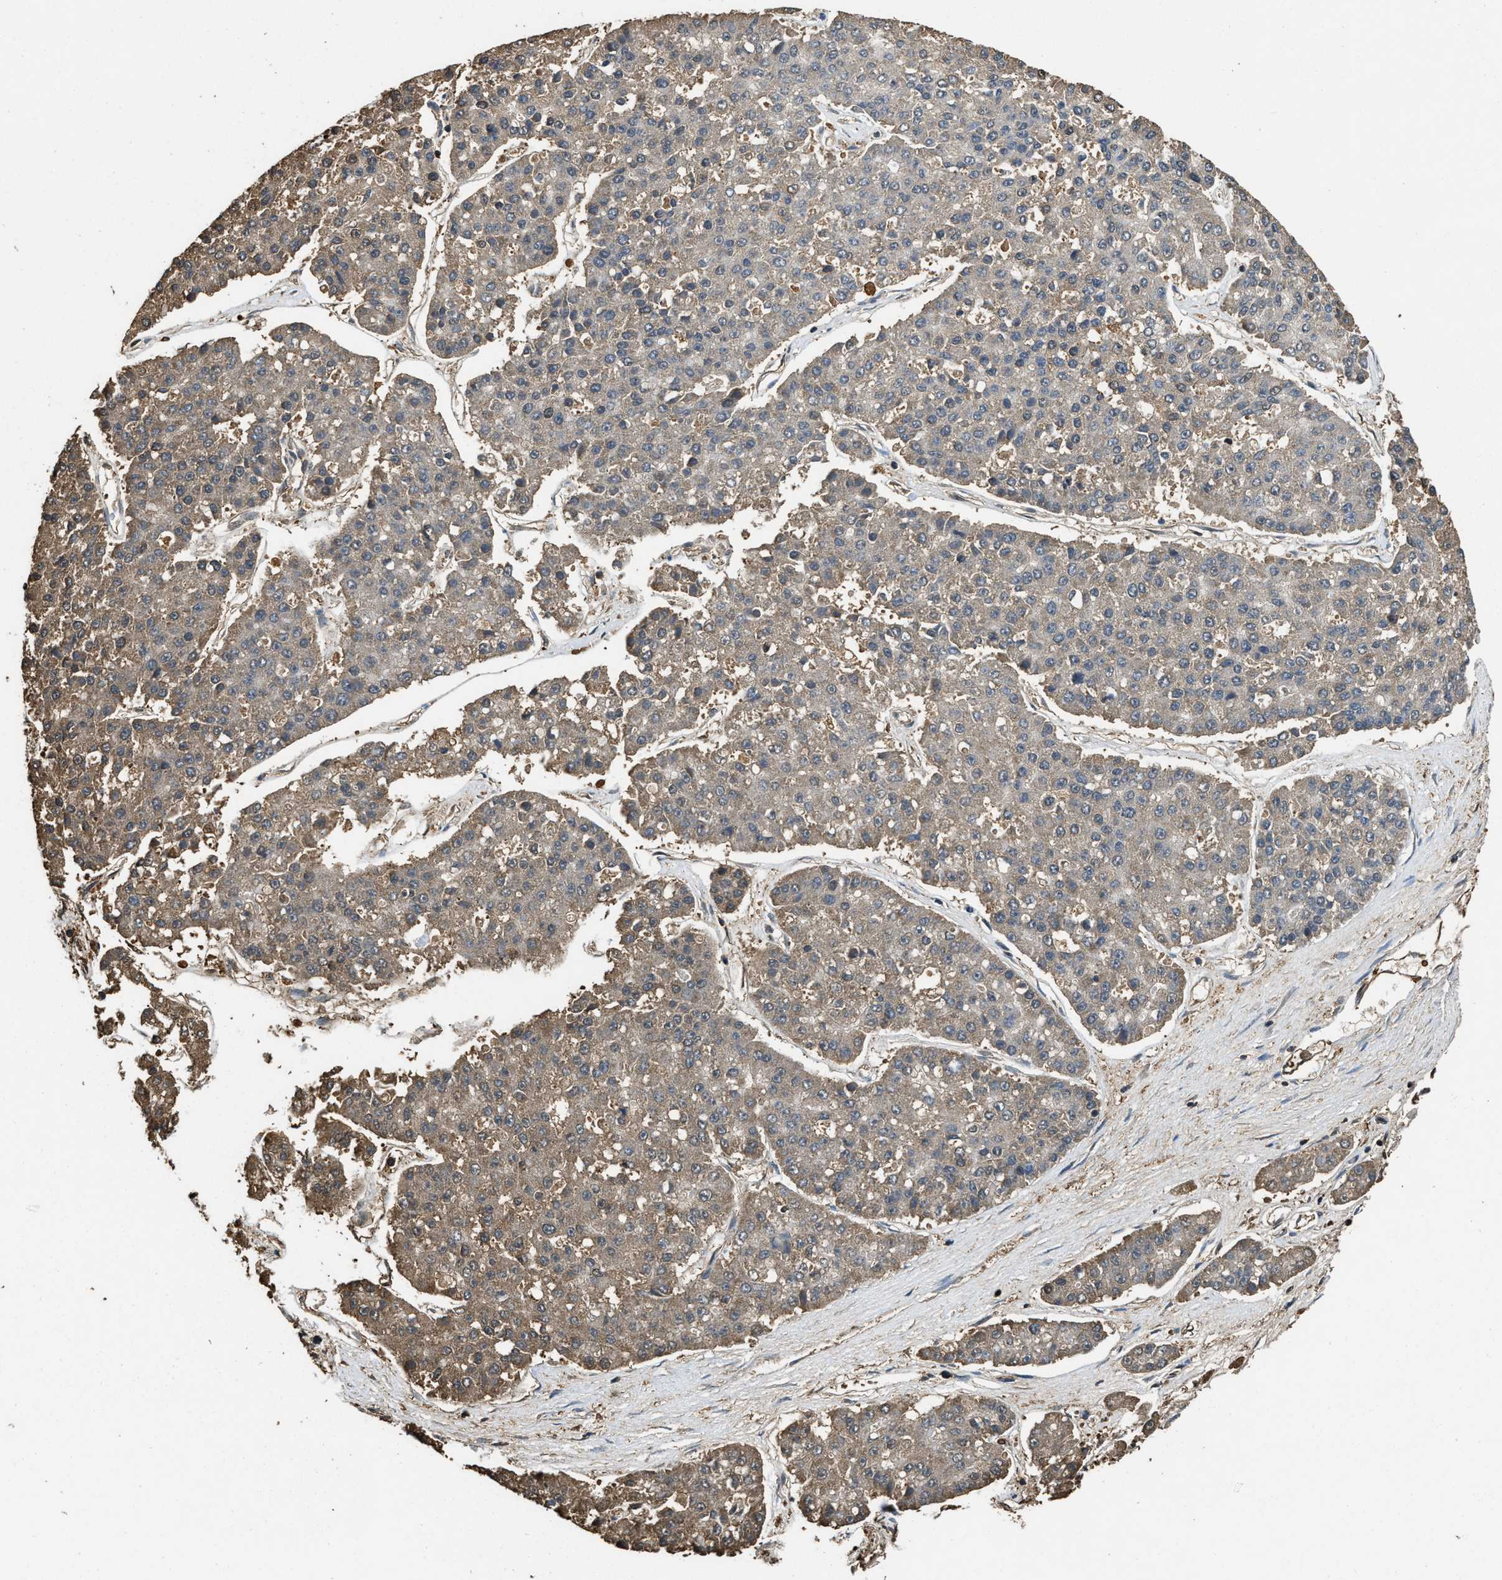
{"staining": {"intensity": "weak", "quantity": ">75%", "location": "cytoplasmic/membranous"}, "tissue": "pancreatic cancer", "cell_type": "Tumor cells", "image_type": "cancer", "snomed": [{"axis": "morphology", "description": "Adenocarcinoma, NOS"}, {"axis": "topography", "description": "Pancreas"}], "caption": "An immunohistochemistry (IHC) micrograph of neoplastic tissue is shown. Protein staining in brown shows weak cytoplasmic/membranous positivity in adenocarcinoma (pancreatic) within tumor cells.", "gene": "GAPDH", "patient": {"sex": "male", "age": 50}}